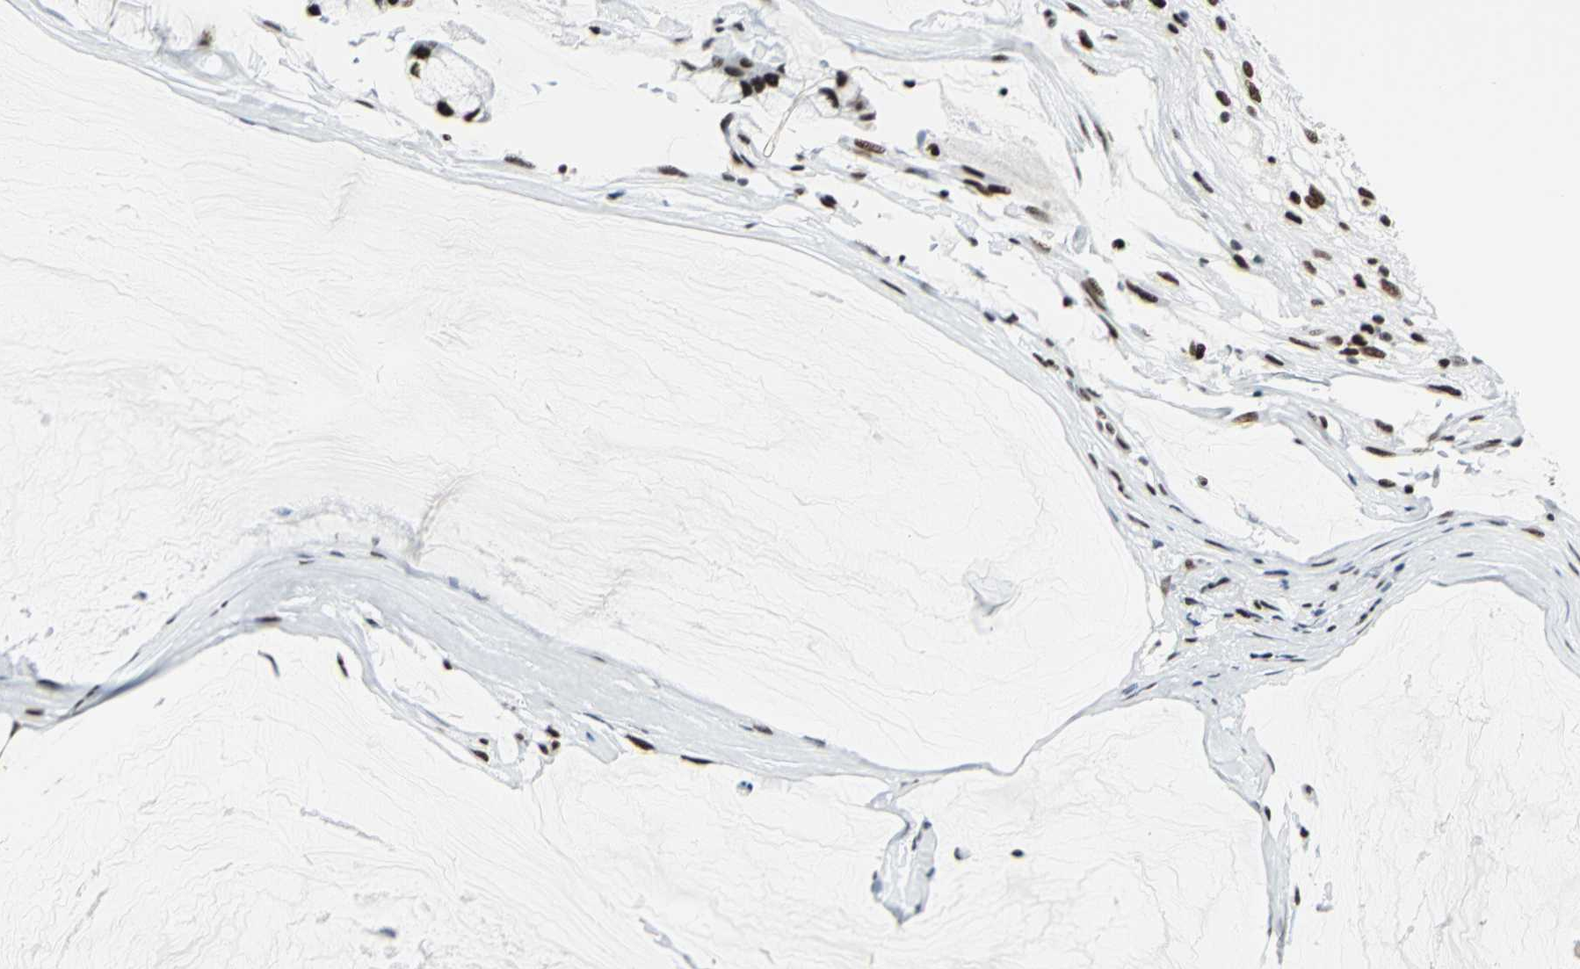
{"staining": {"intensity": "strong", "quantity": ">75%", "location": "nuclear"}, "tissue": "ovarian cancer", "cell_type": "Tumor cells", "image_type": "cancer", "snomed": [{"axis": "morphology", "description": "Cystadenocarcinoma, mucinous, NOS"}, {"axis": "topography", "description": "Ovary"}], "caption": "There is high levels of strong nuclear positivity in tumor cells of ovarian cancer, as demonstrated by immunohistochemical staining (brown color).", "gene": "HDAC2", "patient": {"sex": "female", "age": 39}}